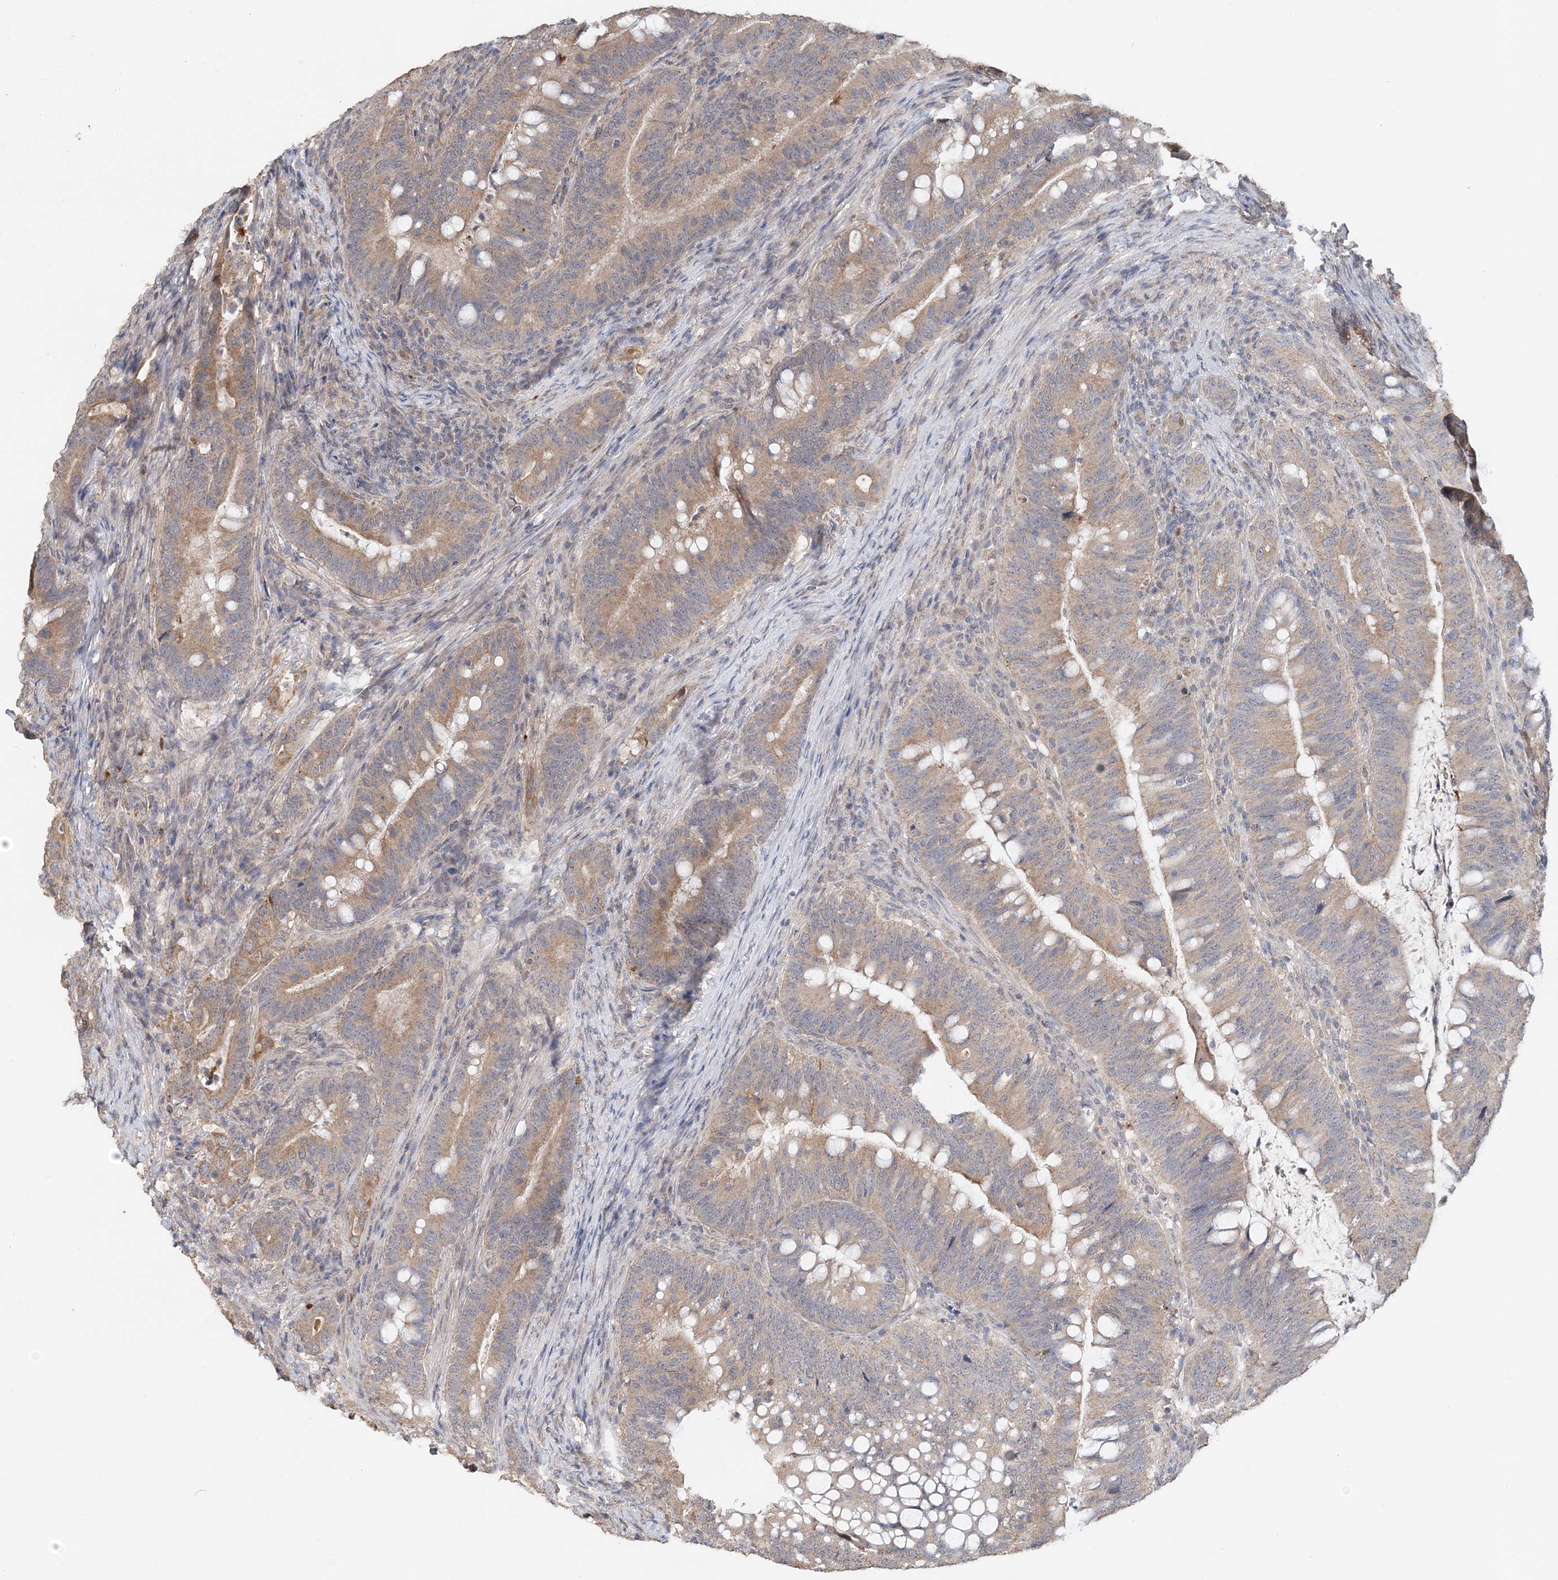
{"staining": {"intensity": "moderate", "quantity": ">75%", "location": "cytoplasmic/membranous"}, "tissue": "colorectal cancer", "cell_type": "Tumor cells", "image_type": "cancer", "snomed": [{"axis": "morphology", "description": "Adenocarcinoma, NOS"}, {"axis": "topography", "description": "Colon"}], "caption": "Protein positivity by IHC reveals moderate cytoplasmic/membranous positivity in about >75% of tumor cells in colorectal adenocarcinoma.", "gene": "FBXO38", "patient": {"sex": "female", "age": 66}}